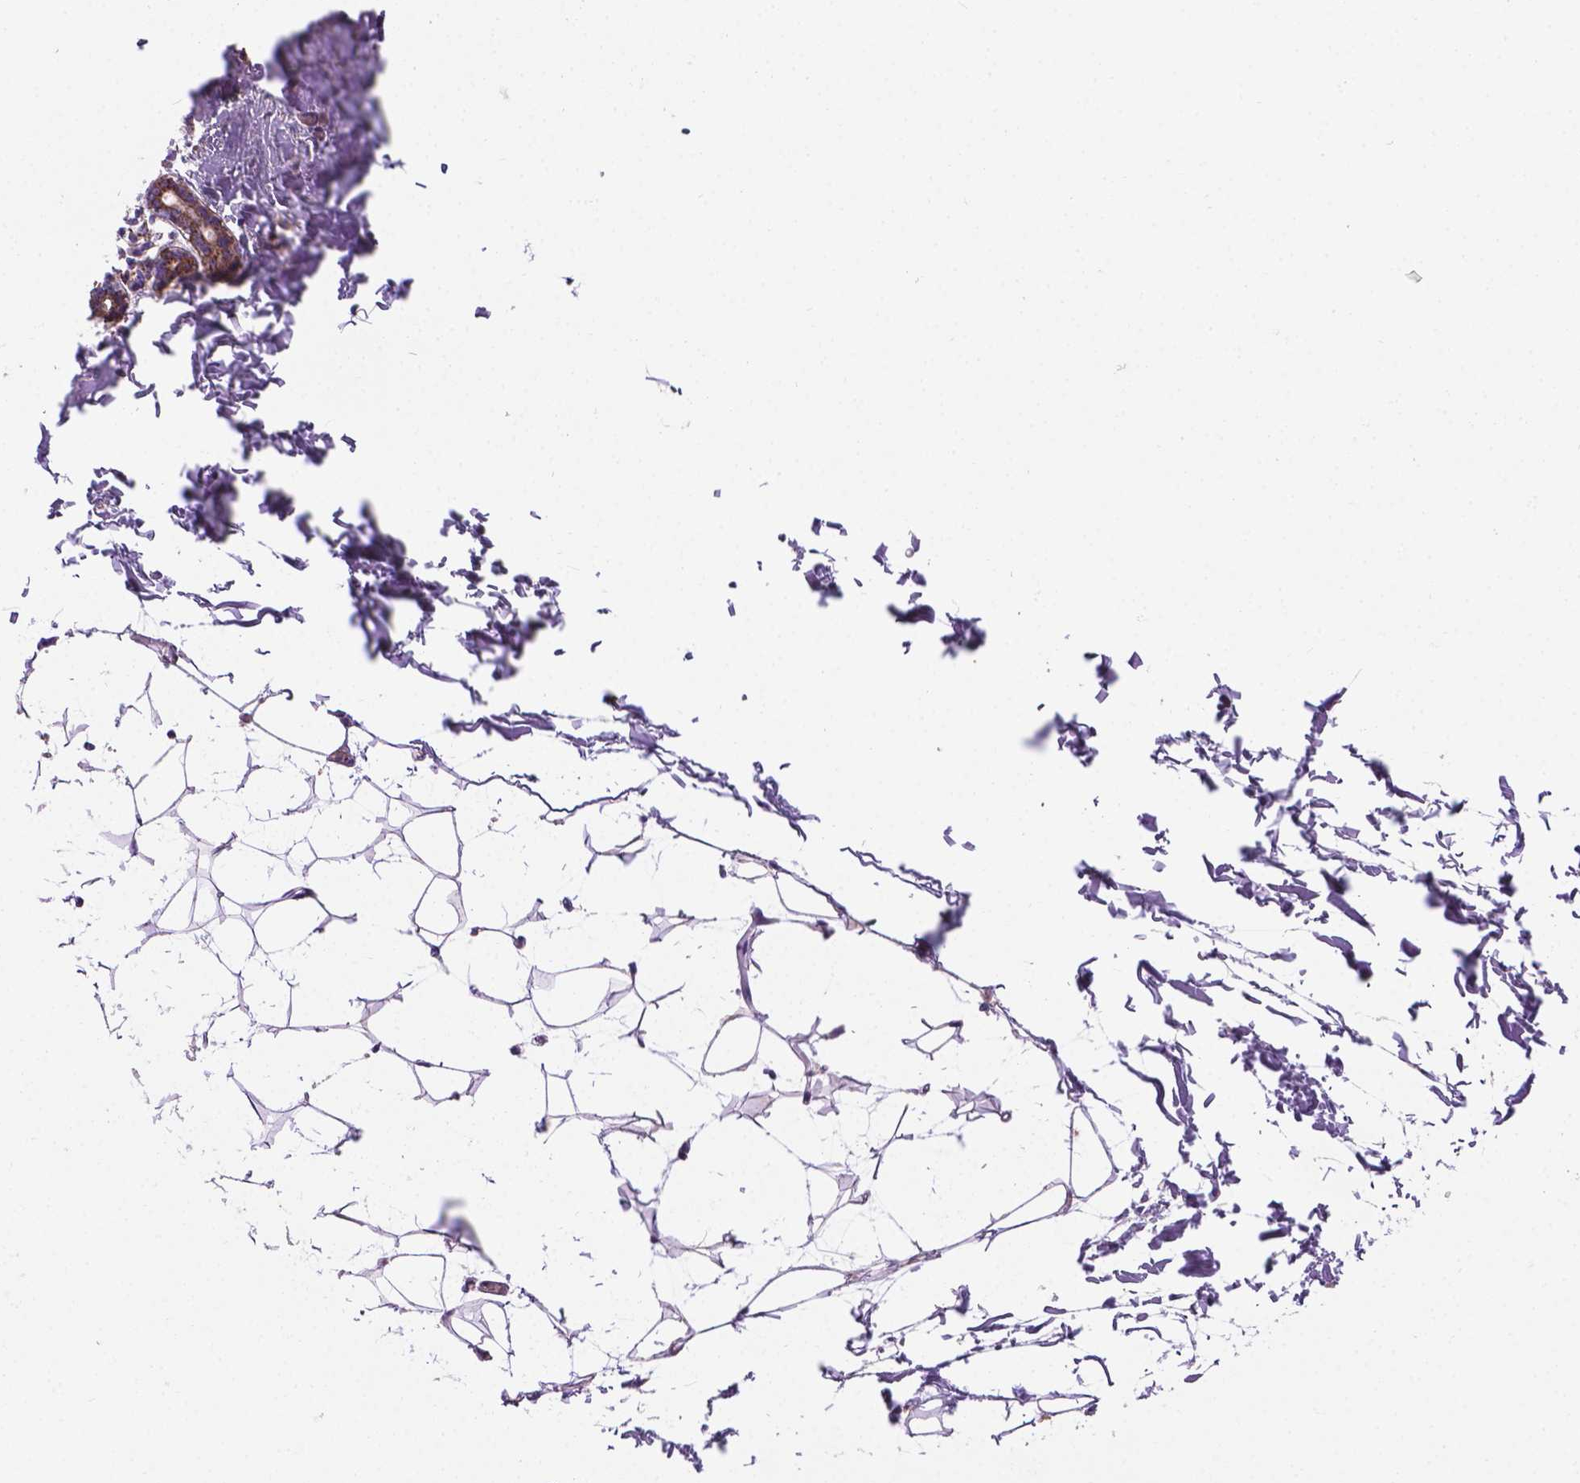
{"staining": {"intensity": "strong", "quantity": ">75%", "location": "cytoplasmic/membranous"}, "tissue": "breast", "cell_type": "Adipocytes", "image_type": "normal", "snomed": [{"axis": "morphology", "description": "Normal tissue, NOS"}, {"axis": "topography", "description": "Skin"}, {"axis": "topography", "description": "Breast"}], "caption": "Breast stained with a brown dye displays strong cytoplasmic/membranous positive expression in about >75% of adipocytes.", "gene": "PIBF1", "patient": {"sex": "female", "age": 43}}